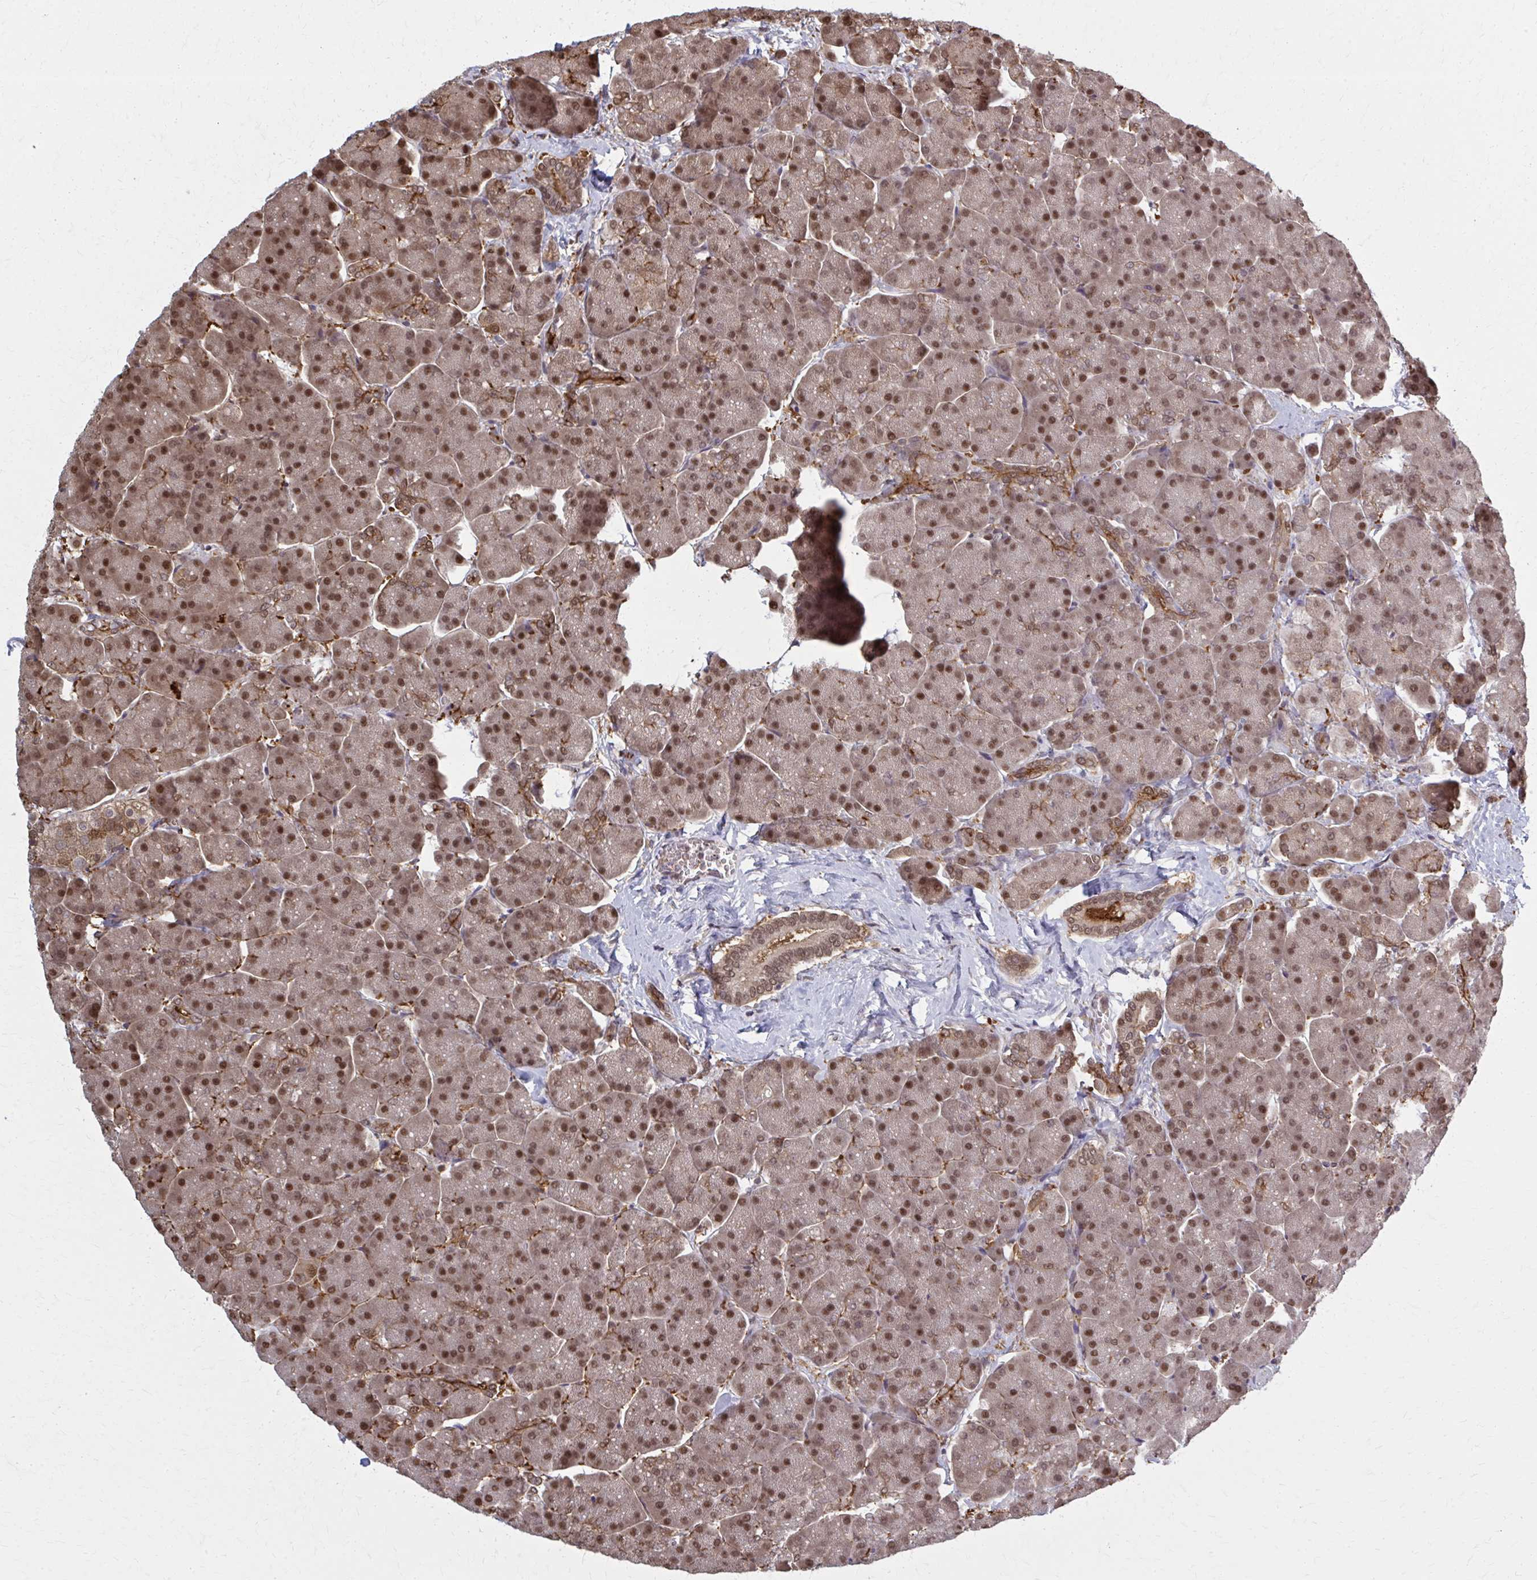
{"staining": {"intensity": "strong", "quantity": ">75%", "location": "cytoplasmic/membranous,nuclear"}, "tissue": "pancreas", "cell_type": "Exocrine glandular cells", "image_type": "normal", "snomed": [{"axis": "morphology", "description": "Normal tissue, NOS"}, {"axis": "topography", "description": "Pancreas"}, {"axis": "topography", "description": "Peripheral nerve tissue"}], "caption": "Pancreas was stained to show a protein in brown. There is high levels of strong cytoplasmic/membranous,nuclear staining in about >75% of exocrine glandular cells. (Brightfield microscopy of DAB IHC at high magnification).", "gene": "MDH1", "patient": {"sex": "male", "age": 54}}